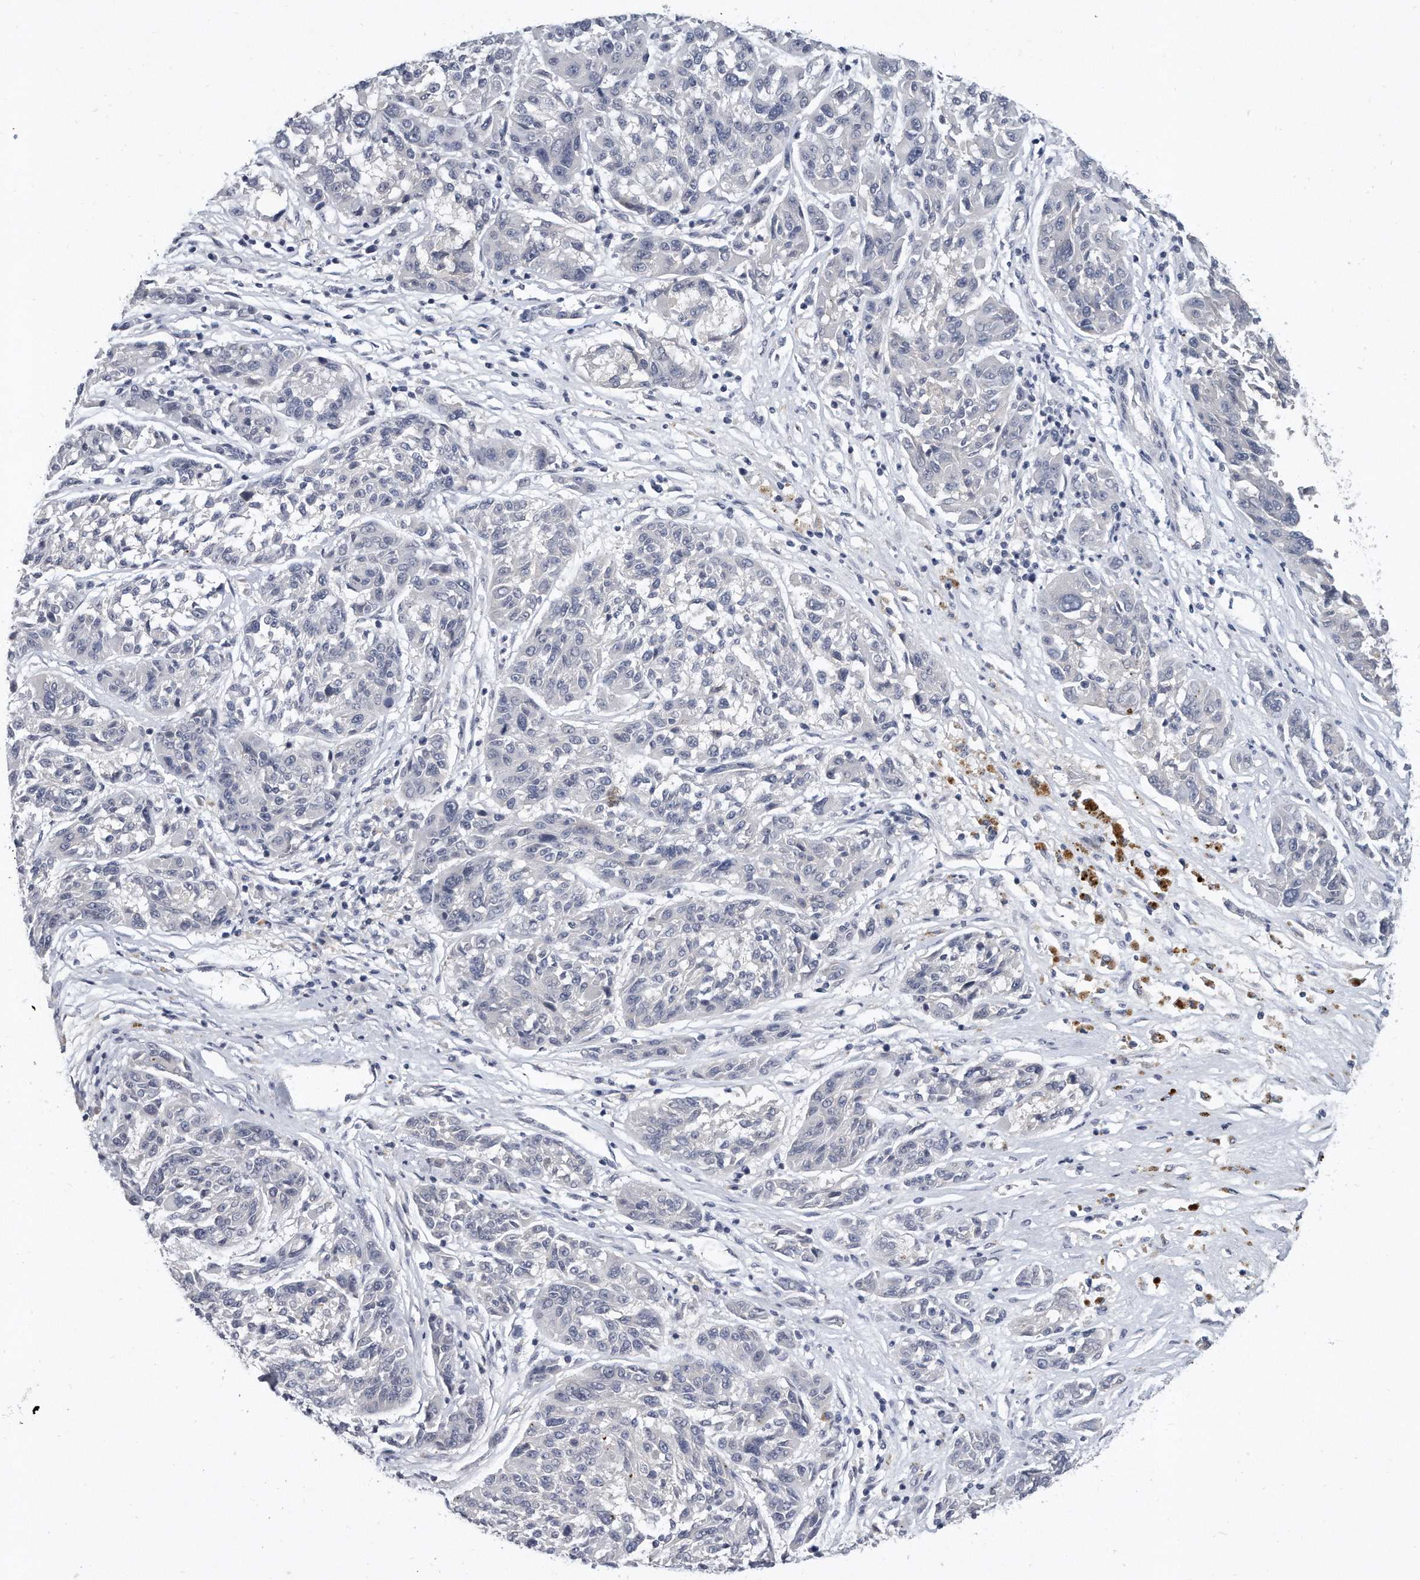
{"staining": {"intensity": "negative", "quantity": "none", "location": "none"}, "tissue": "melanoma", "cell_type": "Tumor cells", "image_type": "cancer", "snomed": [{"axis": "morphology", "description": "Malignant melanoma, NOS"}, {"axis": "topography", "description": "Skin"}], "caption": "There is no significant positivity in tumor cells of malignant melanoma.", "gene": "KLHL7", "patient": {"sex": "male", "age": 53}}